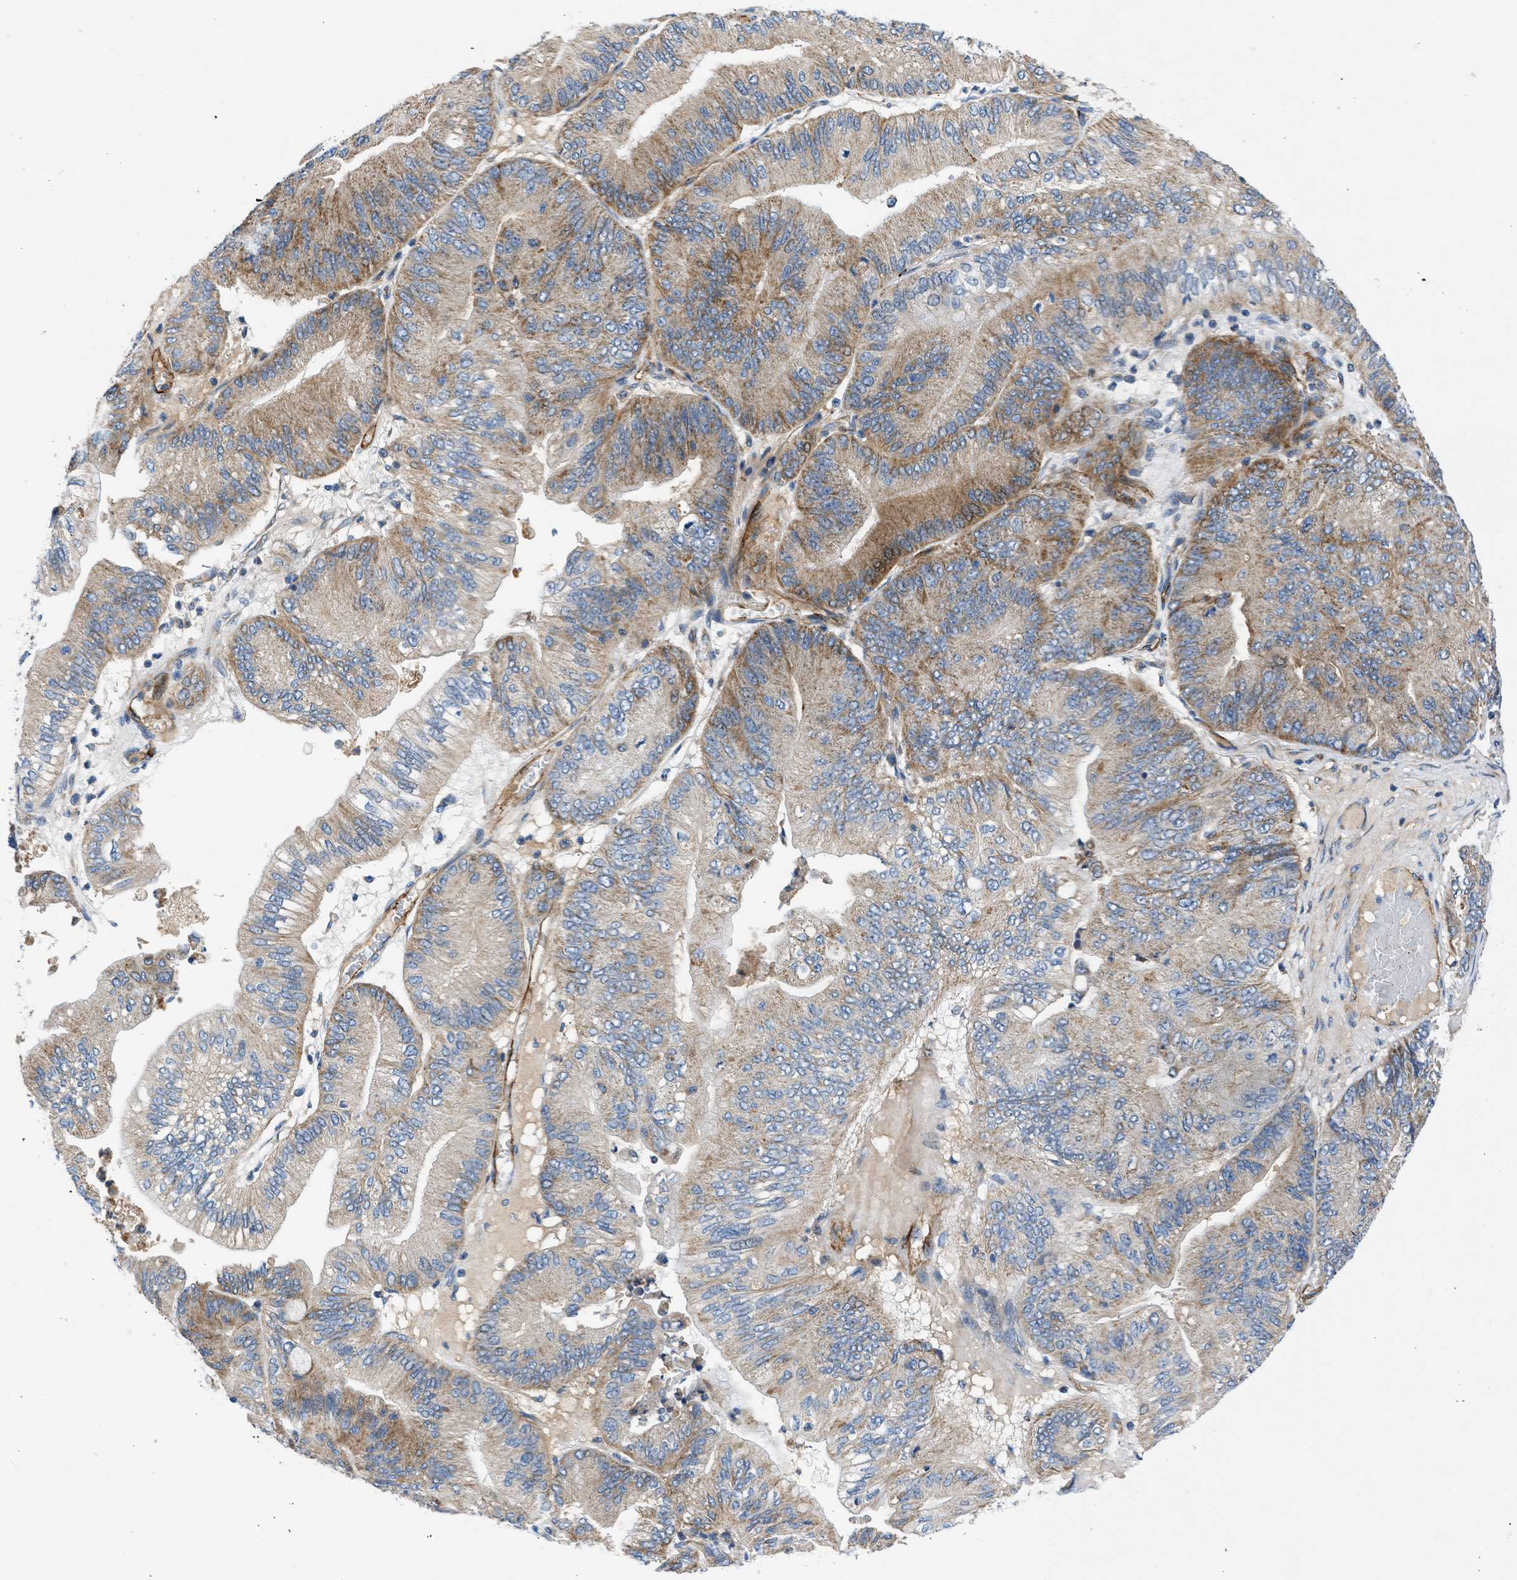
{"staining": {"intensity": "moderate", "quantity": "25%-75%", "location": "cytoplasmic/membranous"}, "tissue": "ovarian cancer", "cell_type": "Tumor cells", "image_type": "cancer", "snomed": [{"axis": "morphology", "description": "Cystadenocarcinoma, mucinous, NOS"}, {"axis": "topography", "description": "Ovary"}], "caption": "High-power microscopy captured an immunohistochemistry (IHC) image of mucinous cystadenocarcinoma (ovarian), revealing moderate cytoplasmic/membranous expression in approximately 25%-75% of tumor cells.", "gene": "ULK4", "patient": {"sex": "female", "age": 61}}